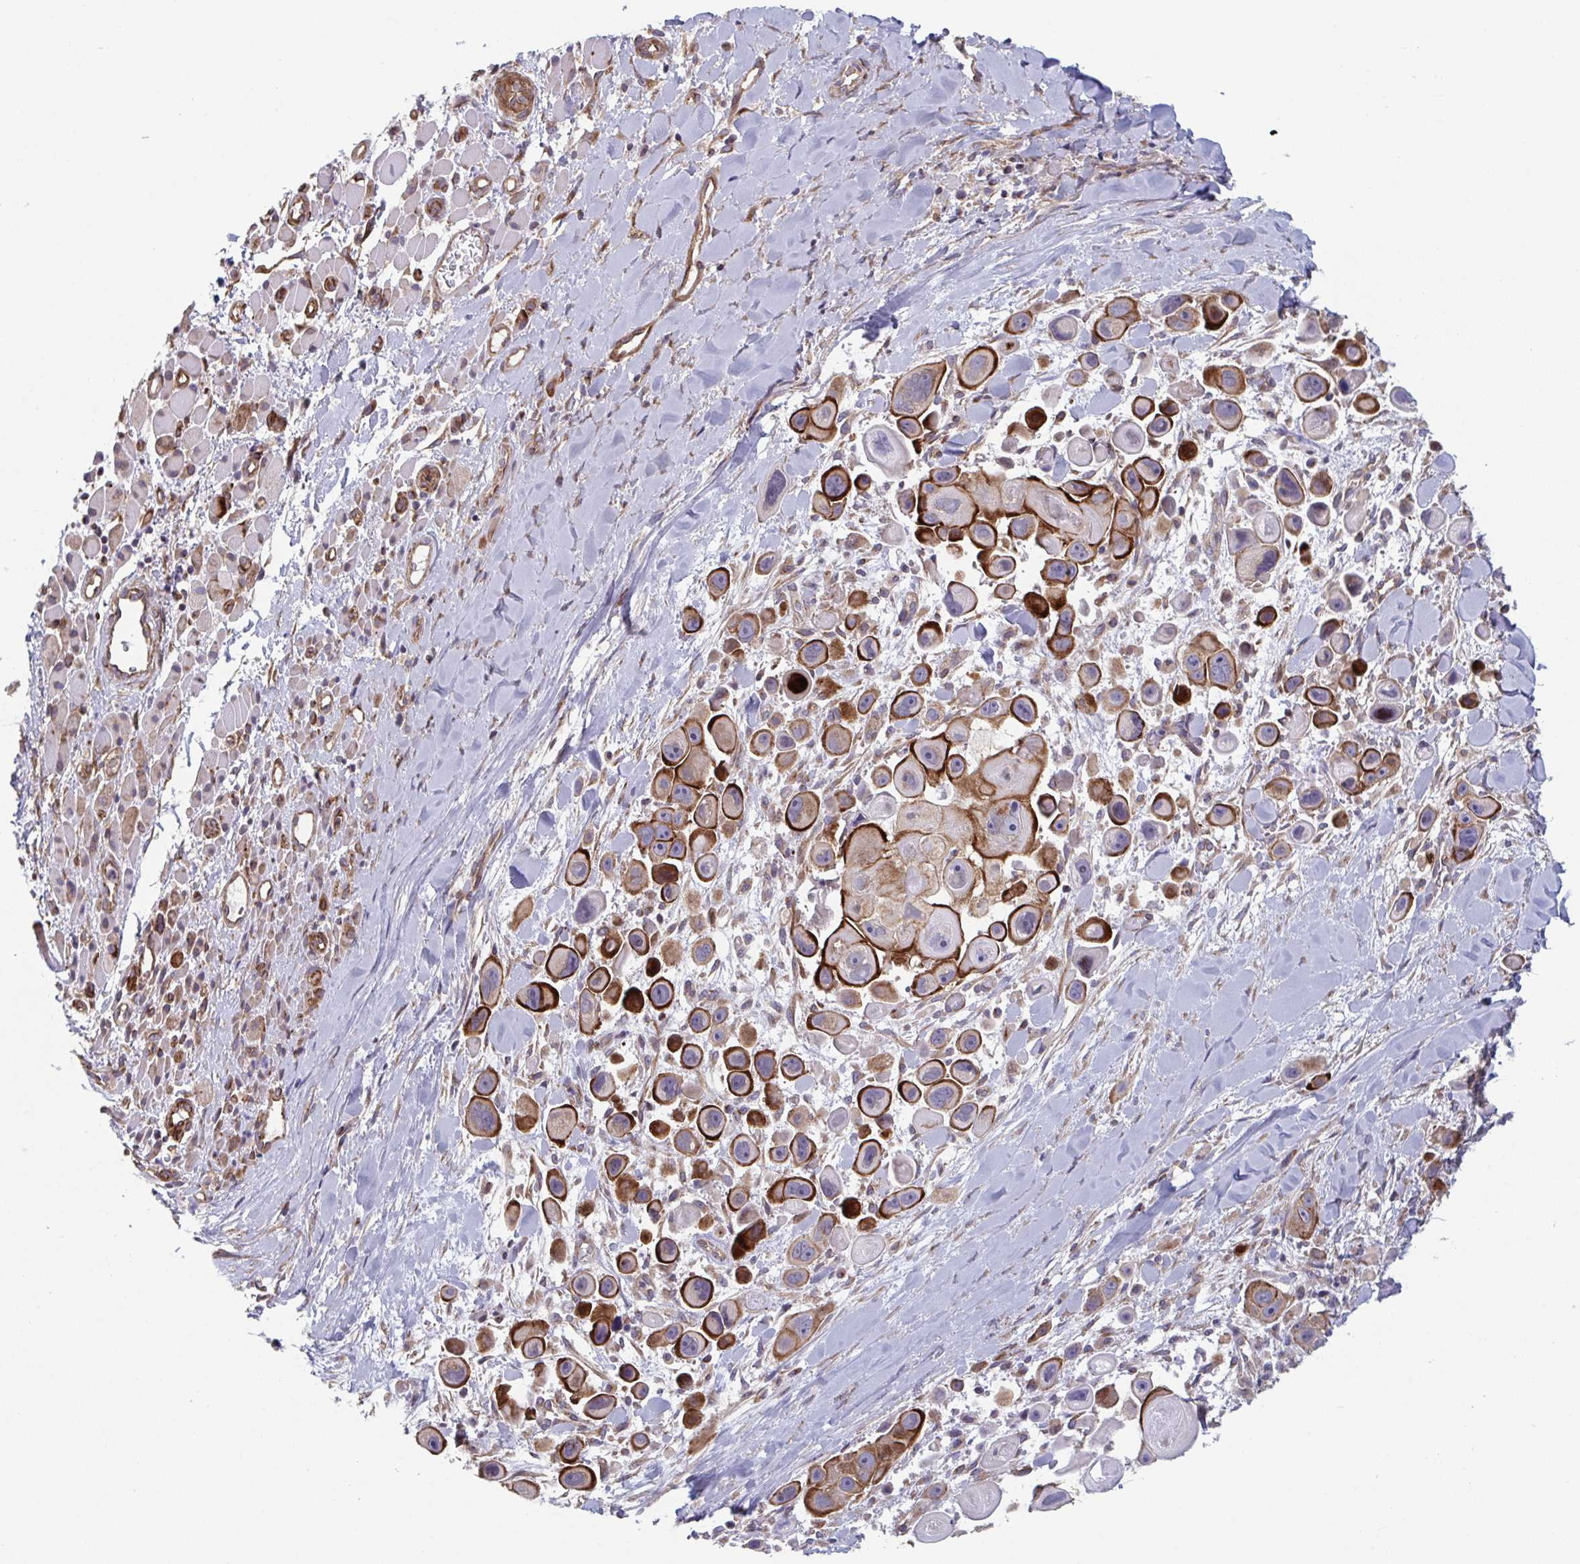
{"staining": {"intensity": "strong", "quantity": ">75%", "location": "cytoplasmic/membranous"}, "tissue": "skin cancer", "cell_type": "Tumor cells", "image_type": "cancer", "snomed": [{"axis": "morphology", "description": "Squamous cell carcinoma, NOS"}, {"axis": "topography", "description": "Skin"}], "caption": "The immunohistochemical stain highlights strong cytoplasmic/membranous expression in tumor cells of skin cancer (squamous cell carcinoma) tissue.", "gene": "TNFSF10", "patient": {"sex": "male", "age": 67}}